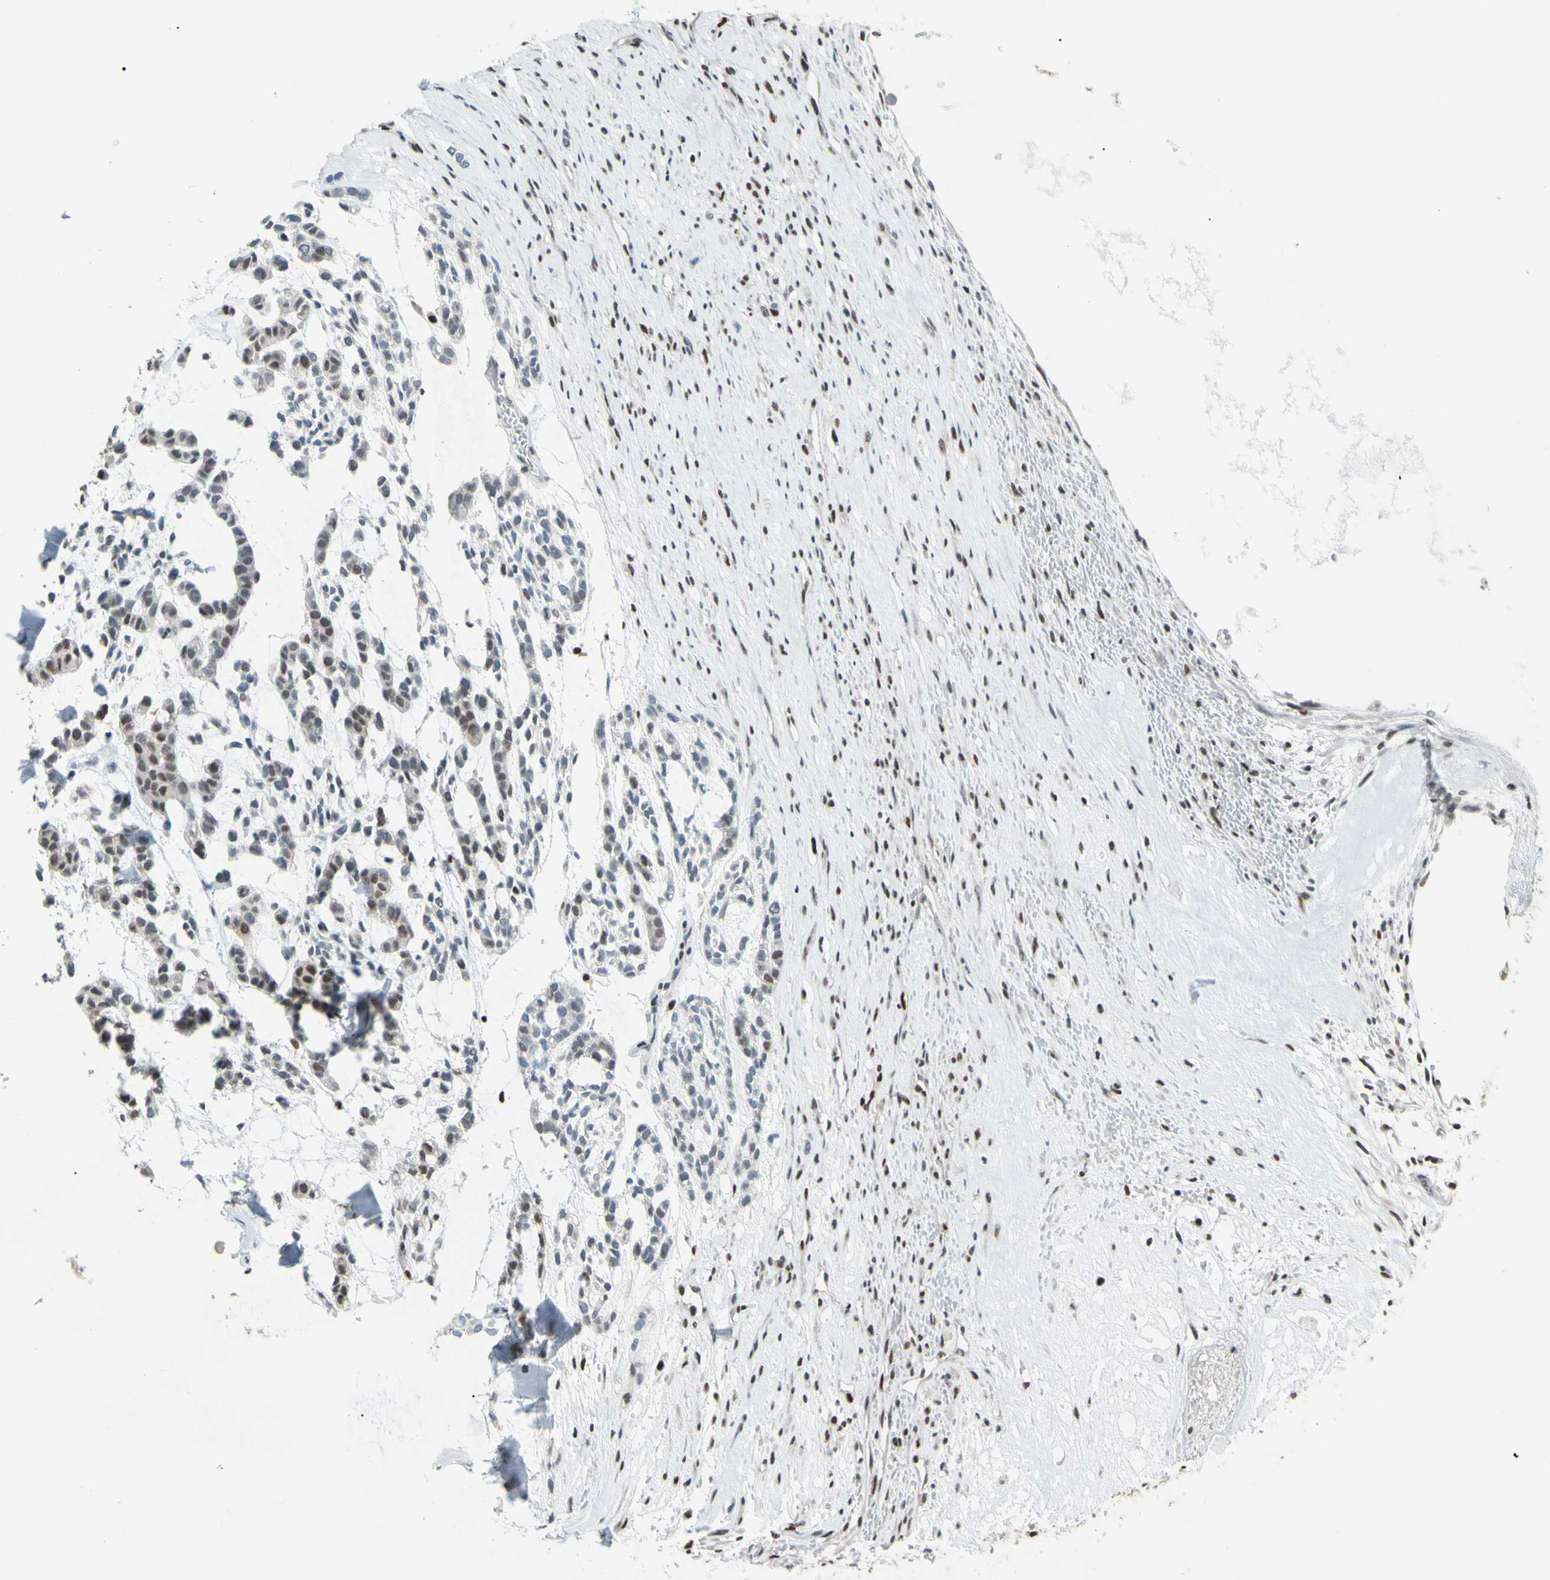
{"staining": {"intensity": "weak", "quantity": "25%-75%", "location": "cytoplasmic/membranous,nuclear"}, "tissue": "head and neck cancer", "cell_type": "Tumor cells", "image_type": "cancer", "snomed": [{"axis": "morphology", "description": "Adenocarcinoma, NOS"}, {"axis": "morphology", "description": "Adenoma, NOS"}, {"axis": "topography", "description": "Head-Neck"}], "caption": "Immunohistochemistry histopathology image of neoplastic tissue: adenoma (head and neck) stained using immunohistochemistry (IHC) displays low levels of weak protein expression localized specifically in the cytoplasmic/membranous and nuclear of tumor cells, appearing as a cytoplasmic/membranous and nuclear brown color.", "gene": "FKBP5", "patient": {"sex": "female", "age": 55}}